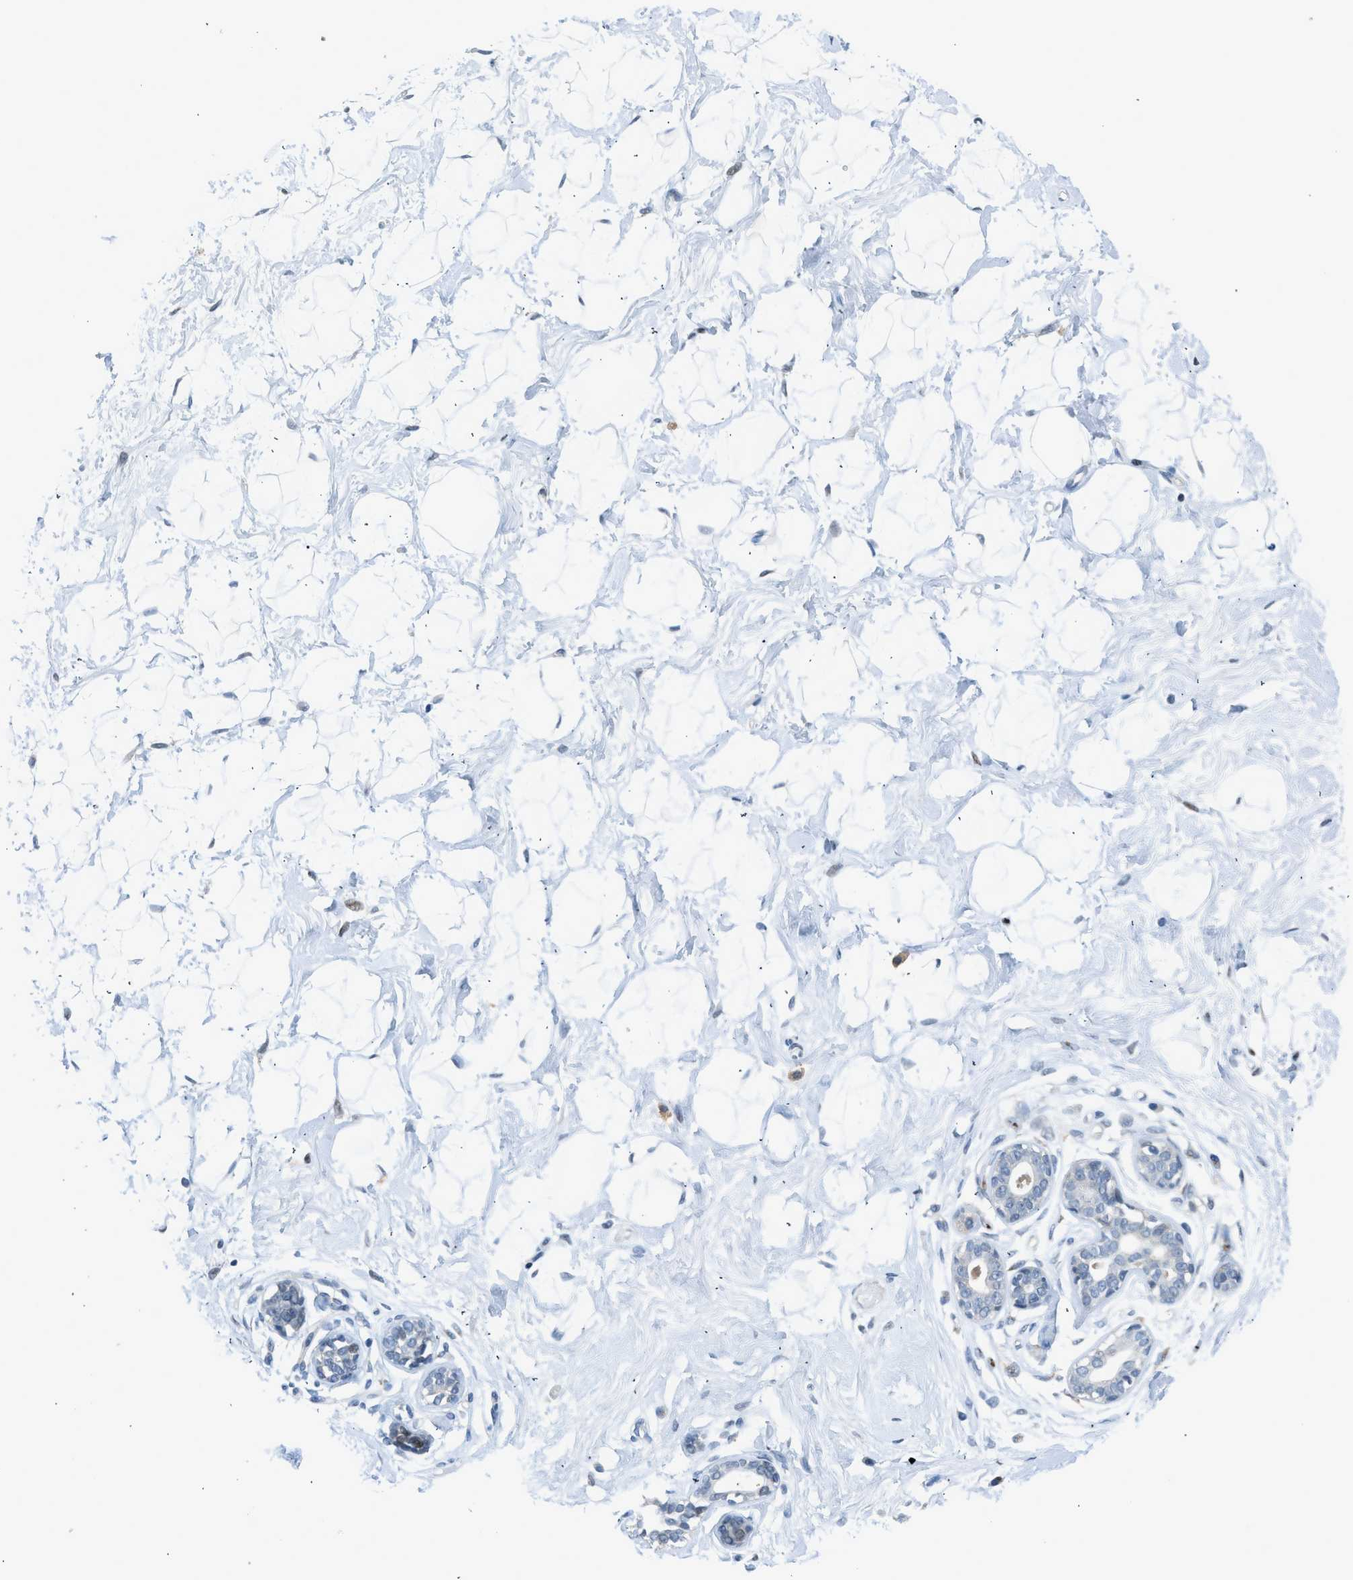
{"staining": {"intensity": "negative", "quantity": "none", "location": "none"}, "tissue": "breast", "cell_type": "Adipocytes", "image_type": "normal", "snomed": [{"axis": "morphology", "description": "Normal tissue, NOS"}, {"axis": "topography", "description": "Breast"}], "caption": "DAB immunohistochemical staining of benign human breast exhibits no significant expression in adipocytes.", "gene": "RNF41", "patient": {"sex": "female", "age": 23}}